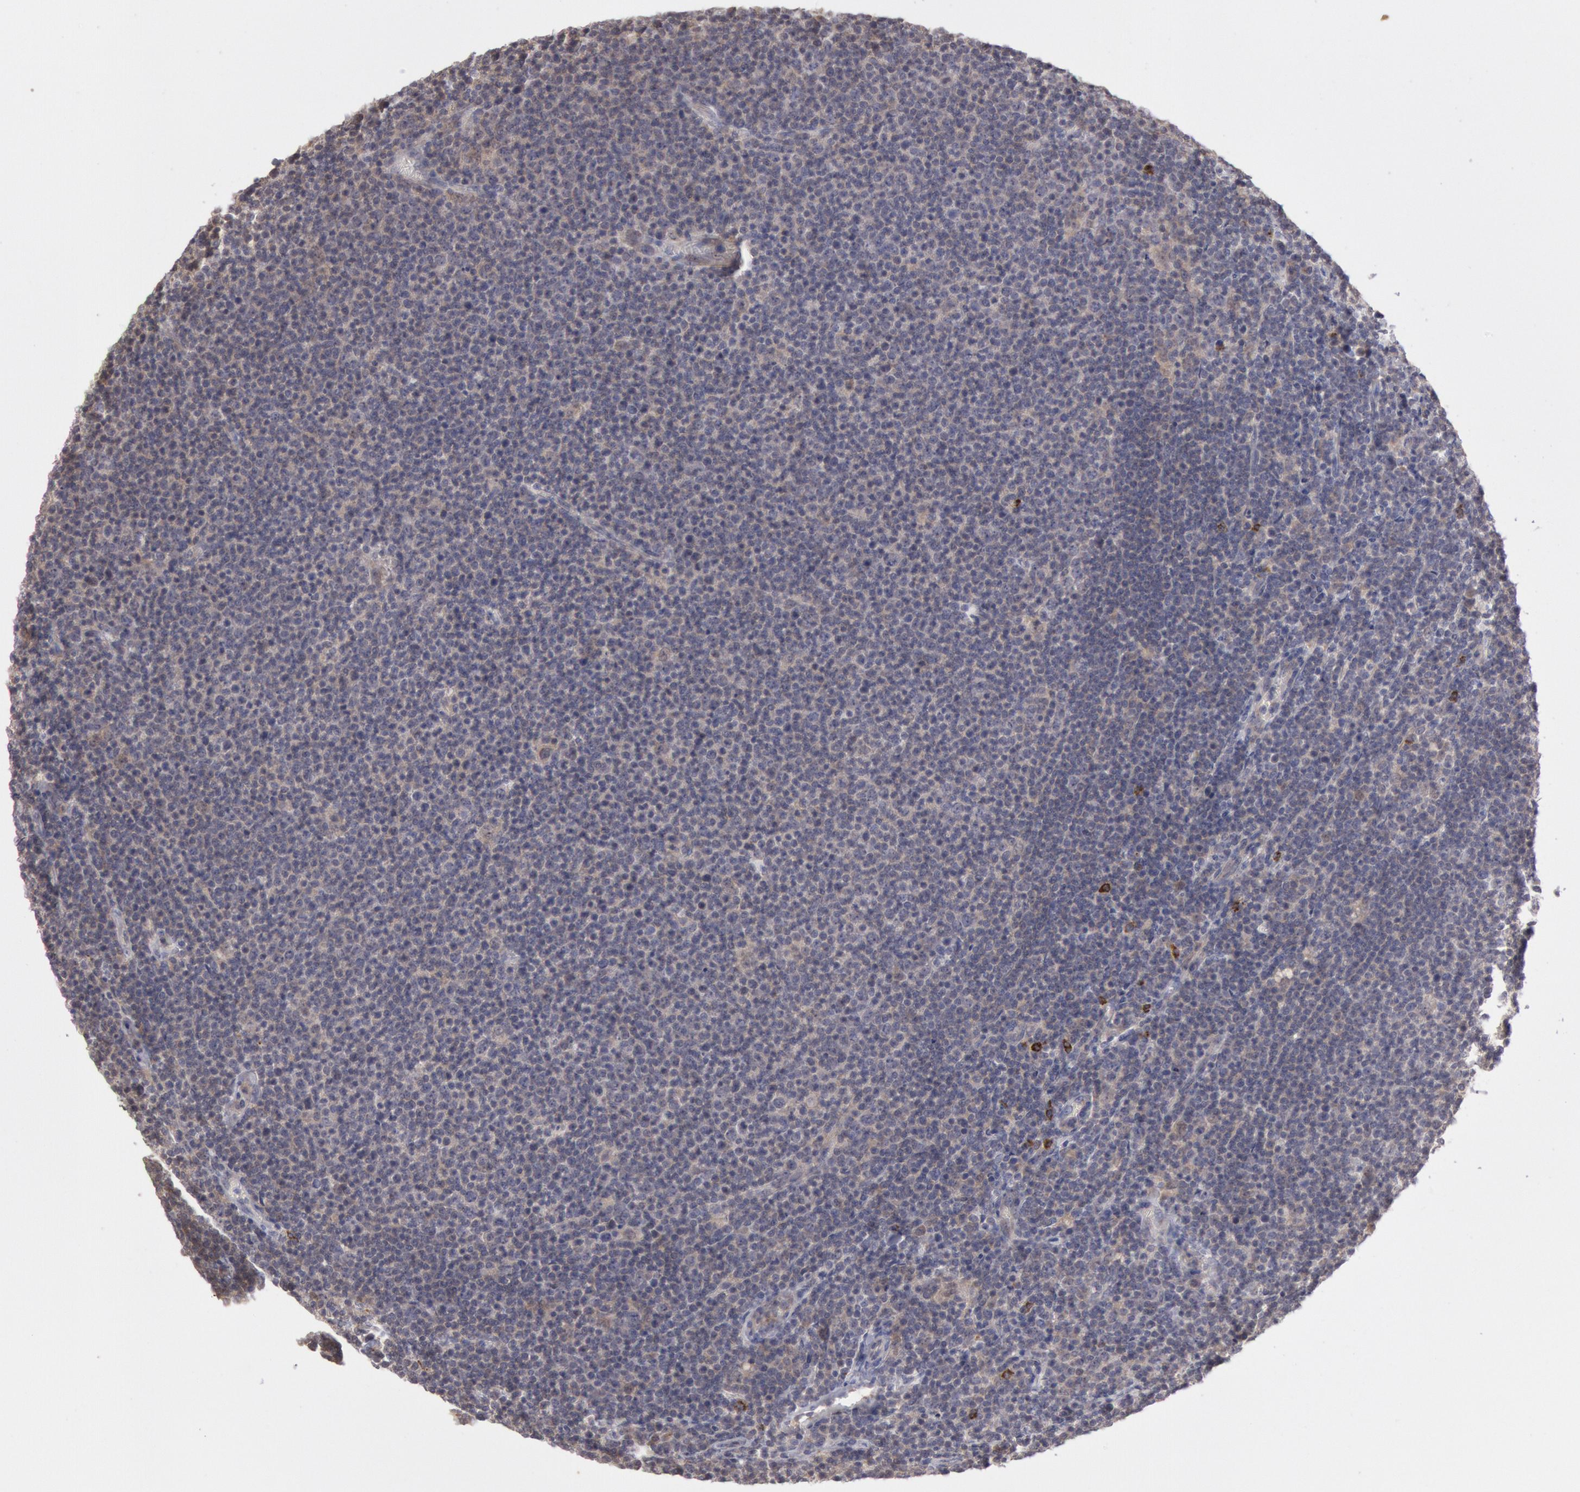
{"staining": {"intensity": "weak", "quantity": "25%-75%", "location": "cytoplasmic/membranous"}, "tissue": "lymphoma", "cell_type": "Tumor cells", "image_type": "cancer", "snomed": [{"axis": "morphology", "description": "Malignant lymphoma, non-Hodgkin's type, Low grade"}, {"axis": "topography", "description": "Lymph node"}], "caption": "This is an image of immunohistochemistry (IHC) staining of low-grade malignant lymphoma, non-Hodgkin's type, which shows weak positivity in the cytoplasmic/membranous of tumor cells.", "gene": "PLA2G6", "patient": {"sex": "male", "age": 74}}